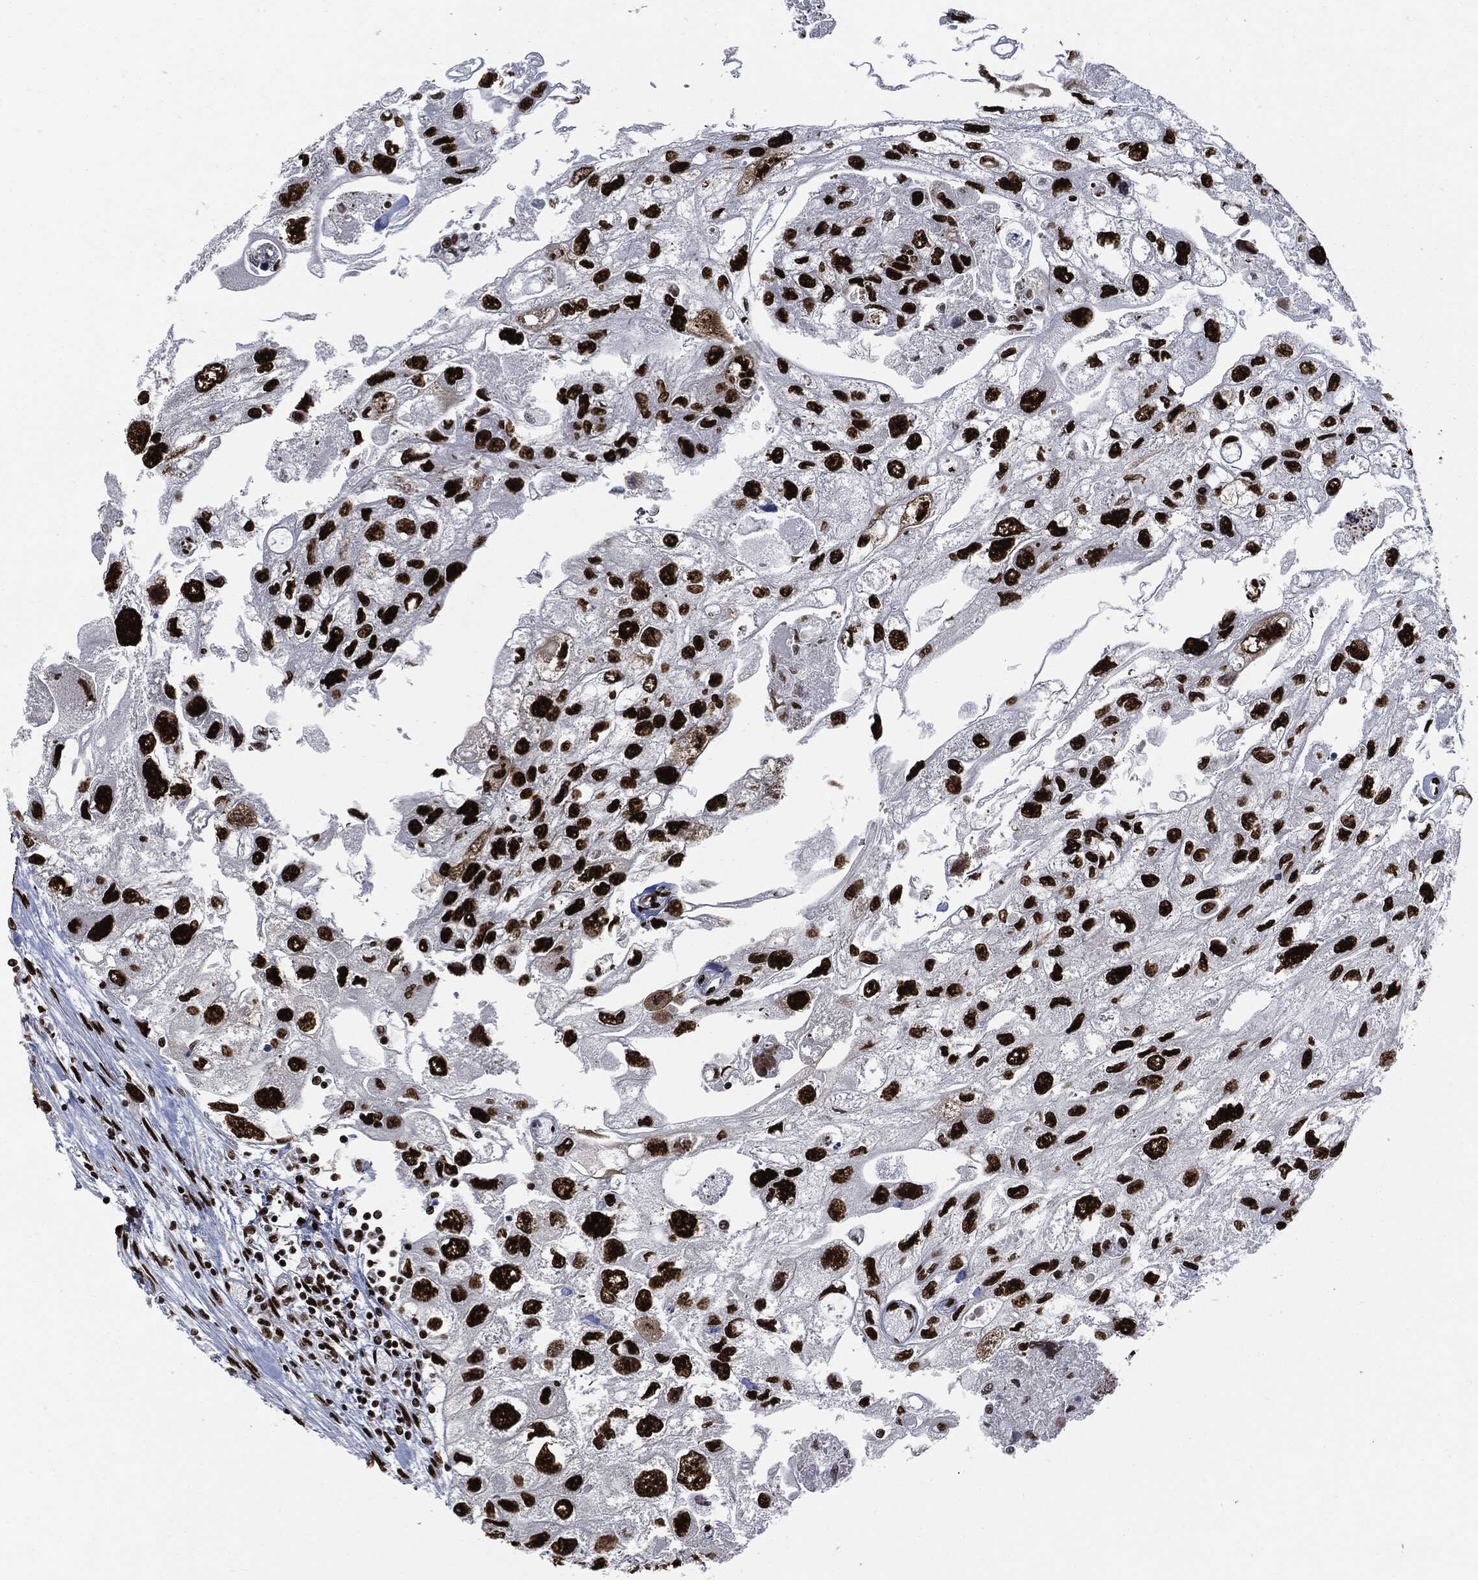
{"staining": {"intensity": "strong", "quantity": ">75%", "location": "nuclear"}, "tissue": "urothelial cancer", "cell_type": "Tumor cells", "image_type": "cancer", "snomed": [{"axis": "morphology", "description": "Urothelial carcinoma, High grade"}, {"axis": "topography", "description": "Urinary bladder"}], "caption": "A high amount of strong nuclear expression is appreciated in approximately >75% of tumor cells in urothelial carcinoma (high-grade) tissue.", "gene": "RECQL", "patient": {"sex": "male", "age": 59}}